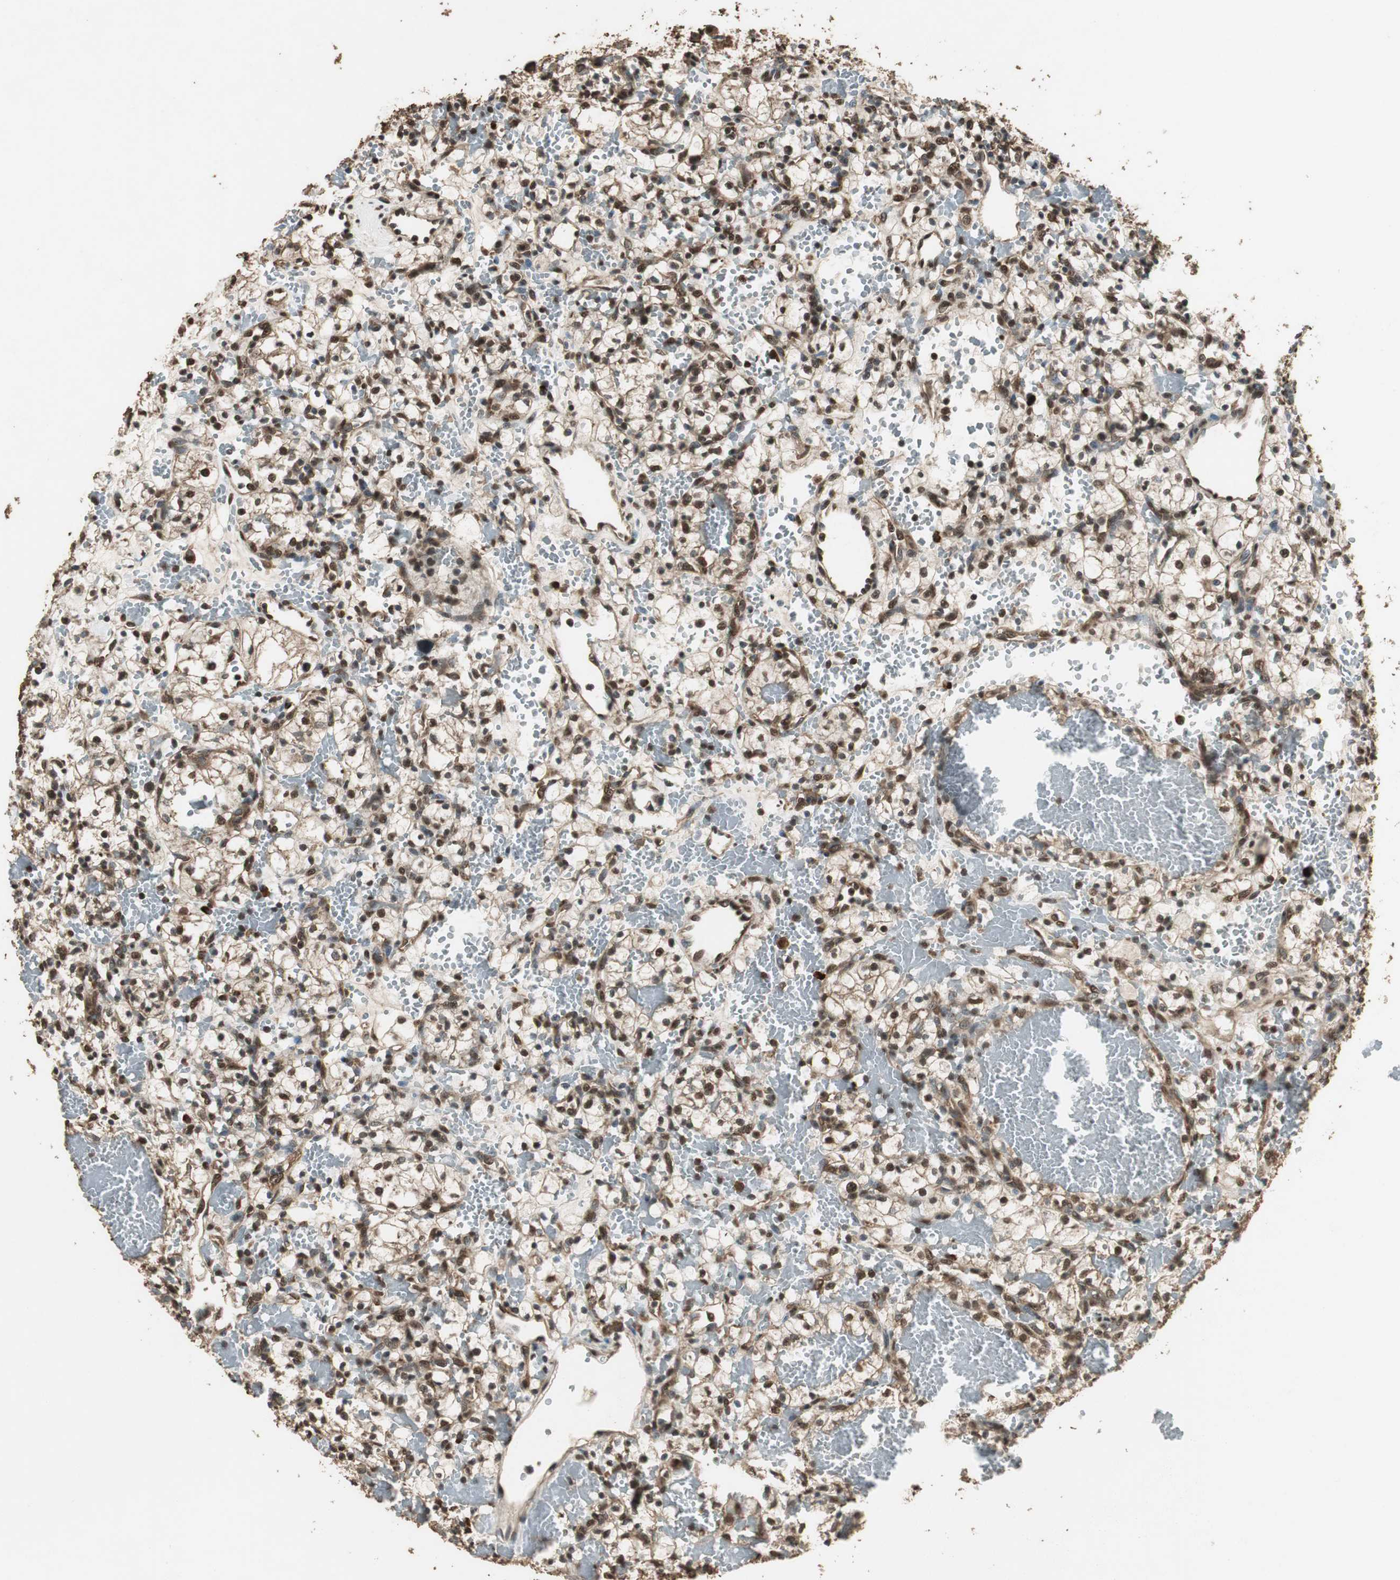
{"staining": {"intensity": "strong", "quantity": ">75%", "location": "cytoplasmic/membranous,nuclear"}, "tissue": "renal cancer", "cell_type": "Tumor cells", "image_type": "cancer", "snomed": [{"axis": "morphology", "description": "Adenocarcinoma, NOS"}, {"axis": "topography", "description": "Kidney"}], "caption": "IHC image of human renal cancer (adenocarcinoma) stained for a protein (brown), which displays high levels of strong cytoplasmic/membranous and nuclear staining in about >75% of tumor cells.", "gene": "PPP1R13B", "patient": {"sex": "female", "age": 60}}